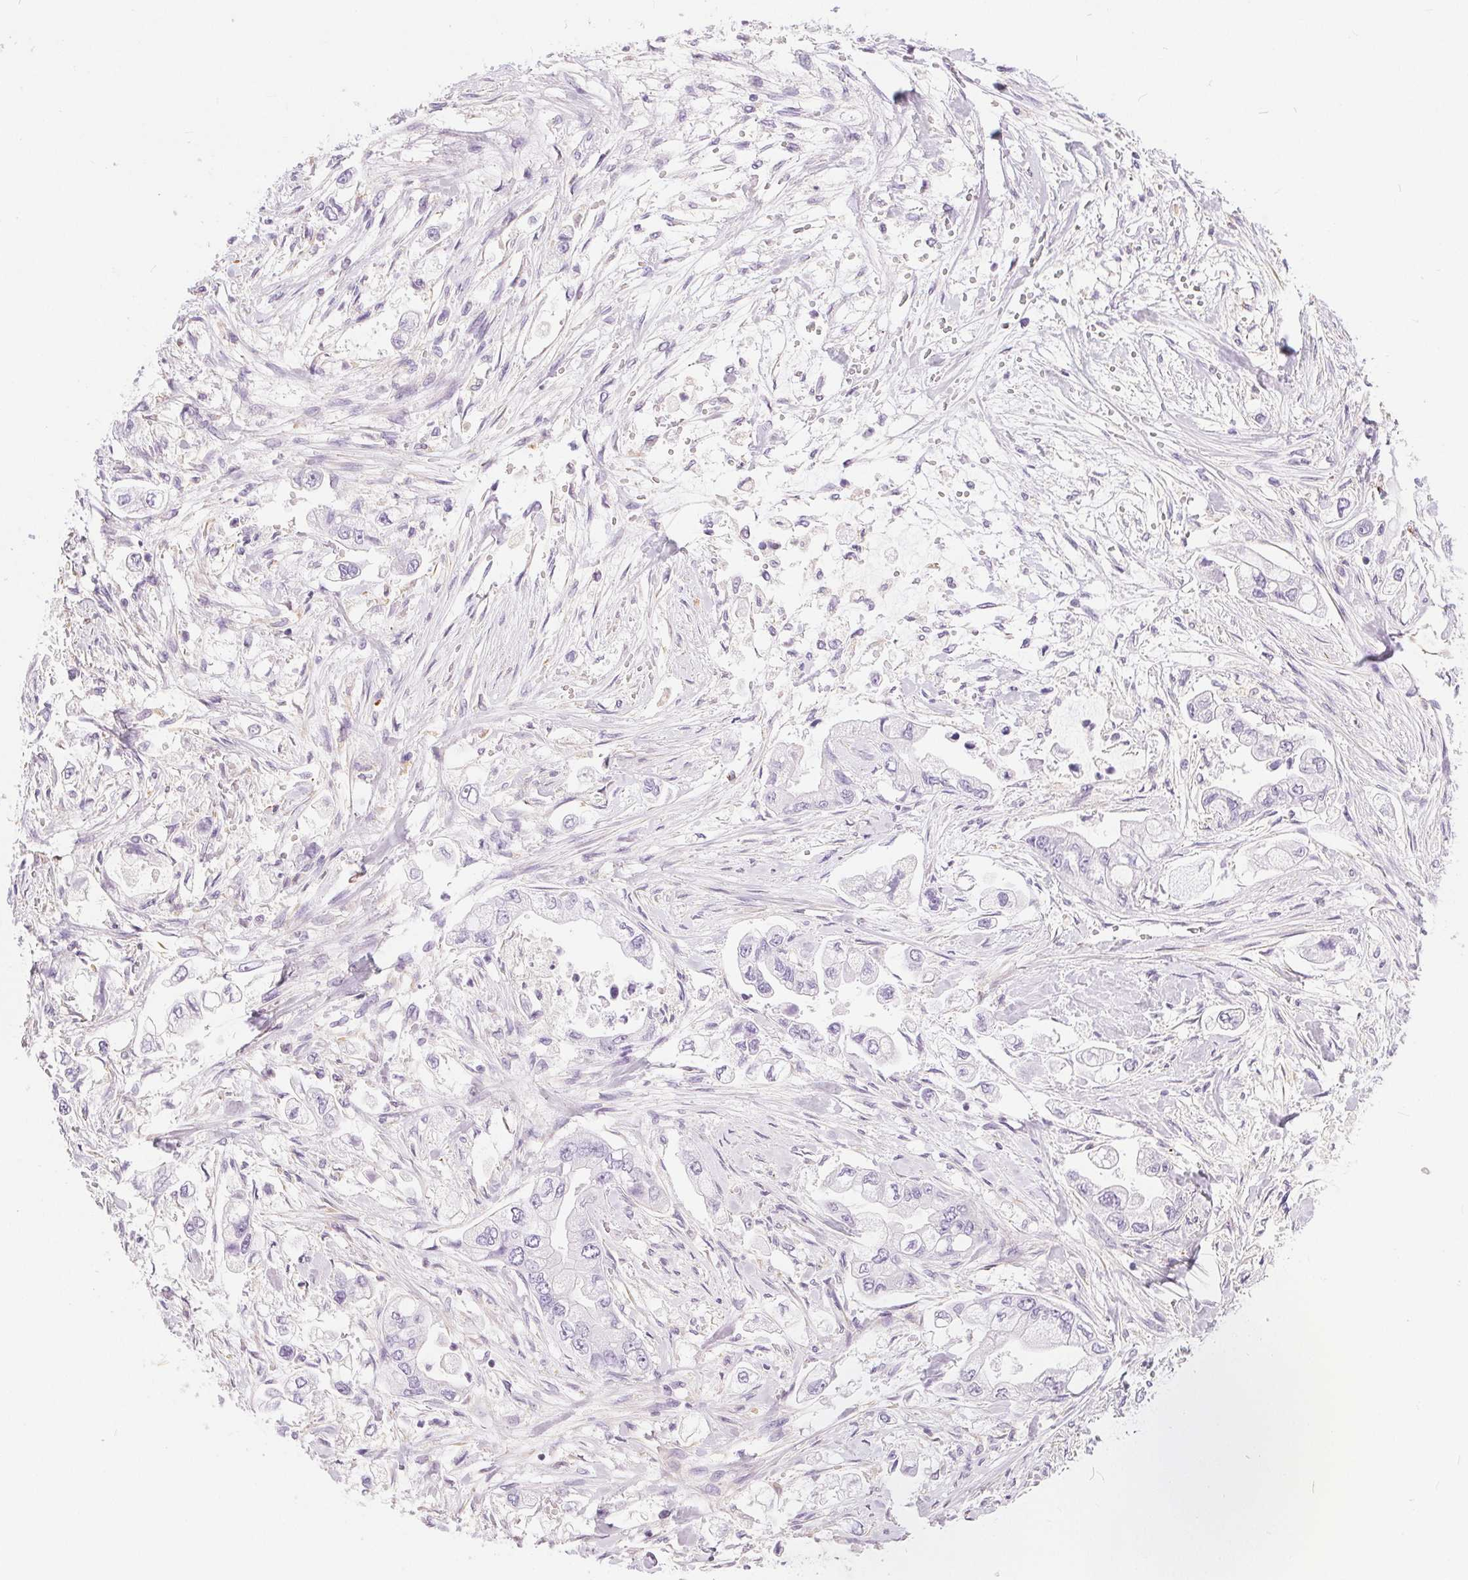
{"staining": {"intensity": "negative", "quantity": "none", "location": "none"}, "tissue": "stomach cancer", "cell_type": "Tumor cells", "image_type": "cancer", "snomed": [{"axis": "morphology", "description": "Adenocarcinoma, NOS"}, {"axis": "topography", "description": "Stomach"}], "caption": "Human stomach cancer (adenocarcinoma) stained for a protein using IHC demonstrates no expression in tumor cells.", "gene": "GFAP", "patient": {"sex": "male", "age": 62}}